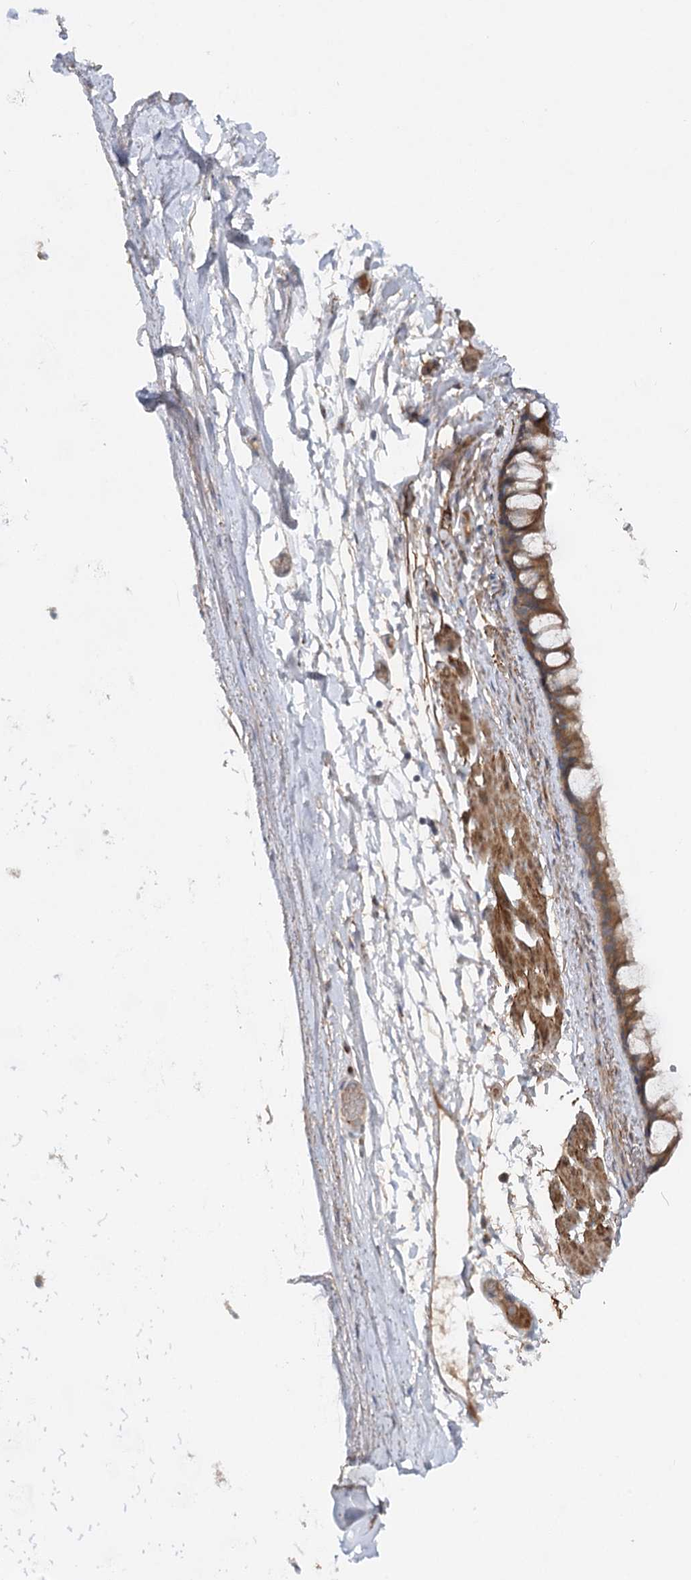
{"staining": {"intensity": "moderate", "quantity": ">75%", "location": "cytoplasmic/membranous"}, "tissue": "bronchus", "cell_type": "Respiratory epithelial cells", "image_type": "normal", "snomed": [{"axis": "morphology", "description": "Normal tissue, NOS"}, {"axis": "topography", "description": "Cartilage tissue"}], "caption": "Immunohistochemistry micrograph of unremarkable human bronchus stained for a protein (brown), which demonstrates medium levels of moderate cytoplasmic/membranous staining in approximately >75% of respiratory epithelial cells.", "gene": "FGF19", "patient": {"sex": "male", "age": 63}}